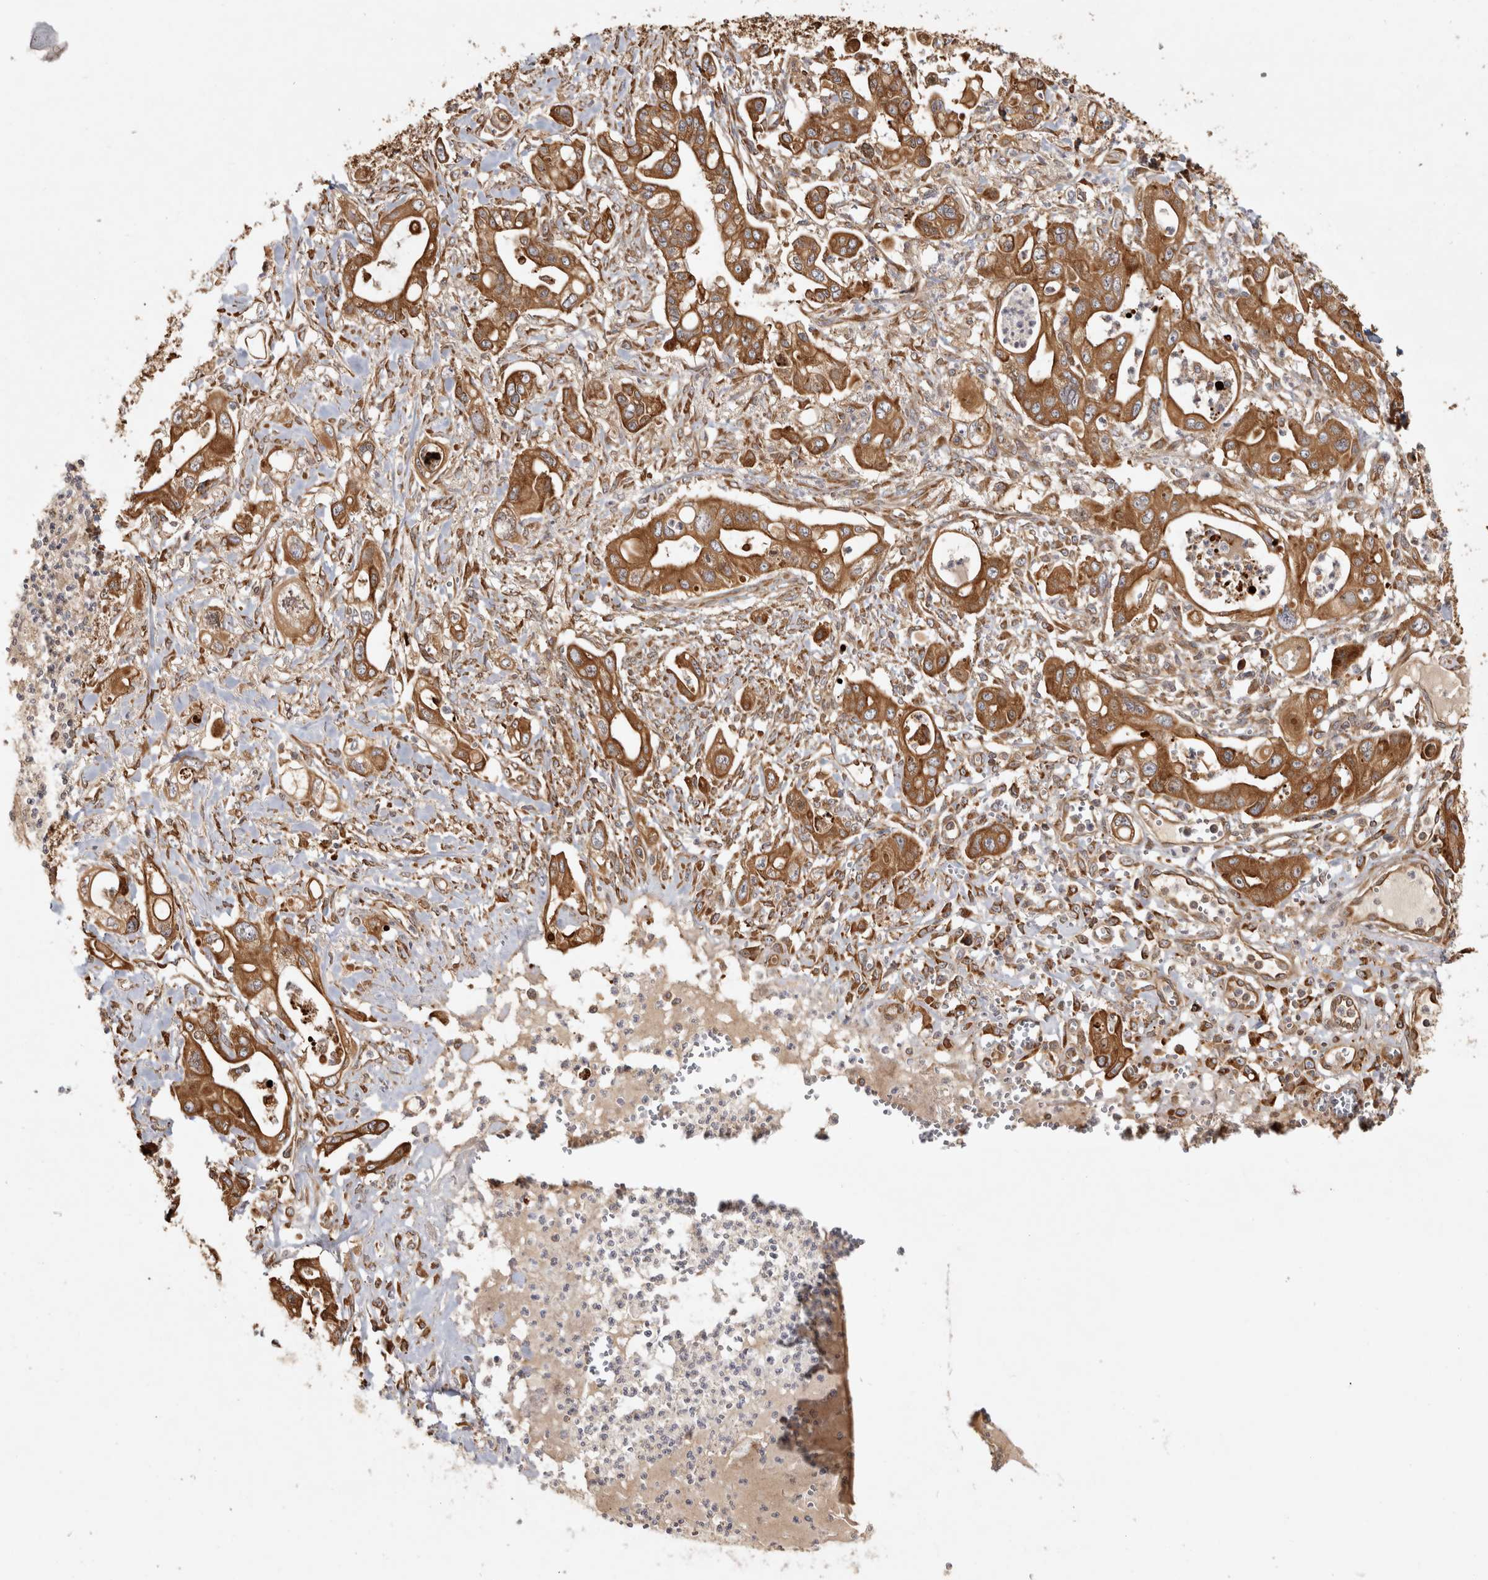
{"staining": {"intensity": "moderate", "quantity": ">75%", "location": "cytoplasmic/membranous"}, "tissue": "pancreatic cancer", "cell_type": "Tumor cells", "image_type": "cancer", "snomed": [{"axis": "morphology", "description": "Adenocarcinoma, NOS"}, {"axis": "topography", "description": "Pancreas"}], "caption": "Tumor cells exhibit medium levels of moderate cytoplasmic/membranous staining in approximately >75% of cells in pancreatic cancer (adenocarcinoma).", "gene": "CAMSAP2", "patient": {"sex": "male", "age": 68}}